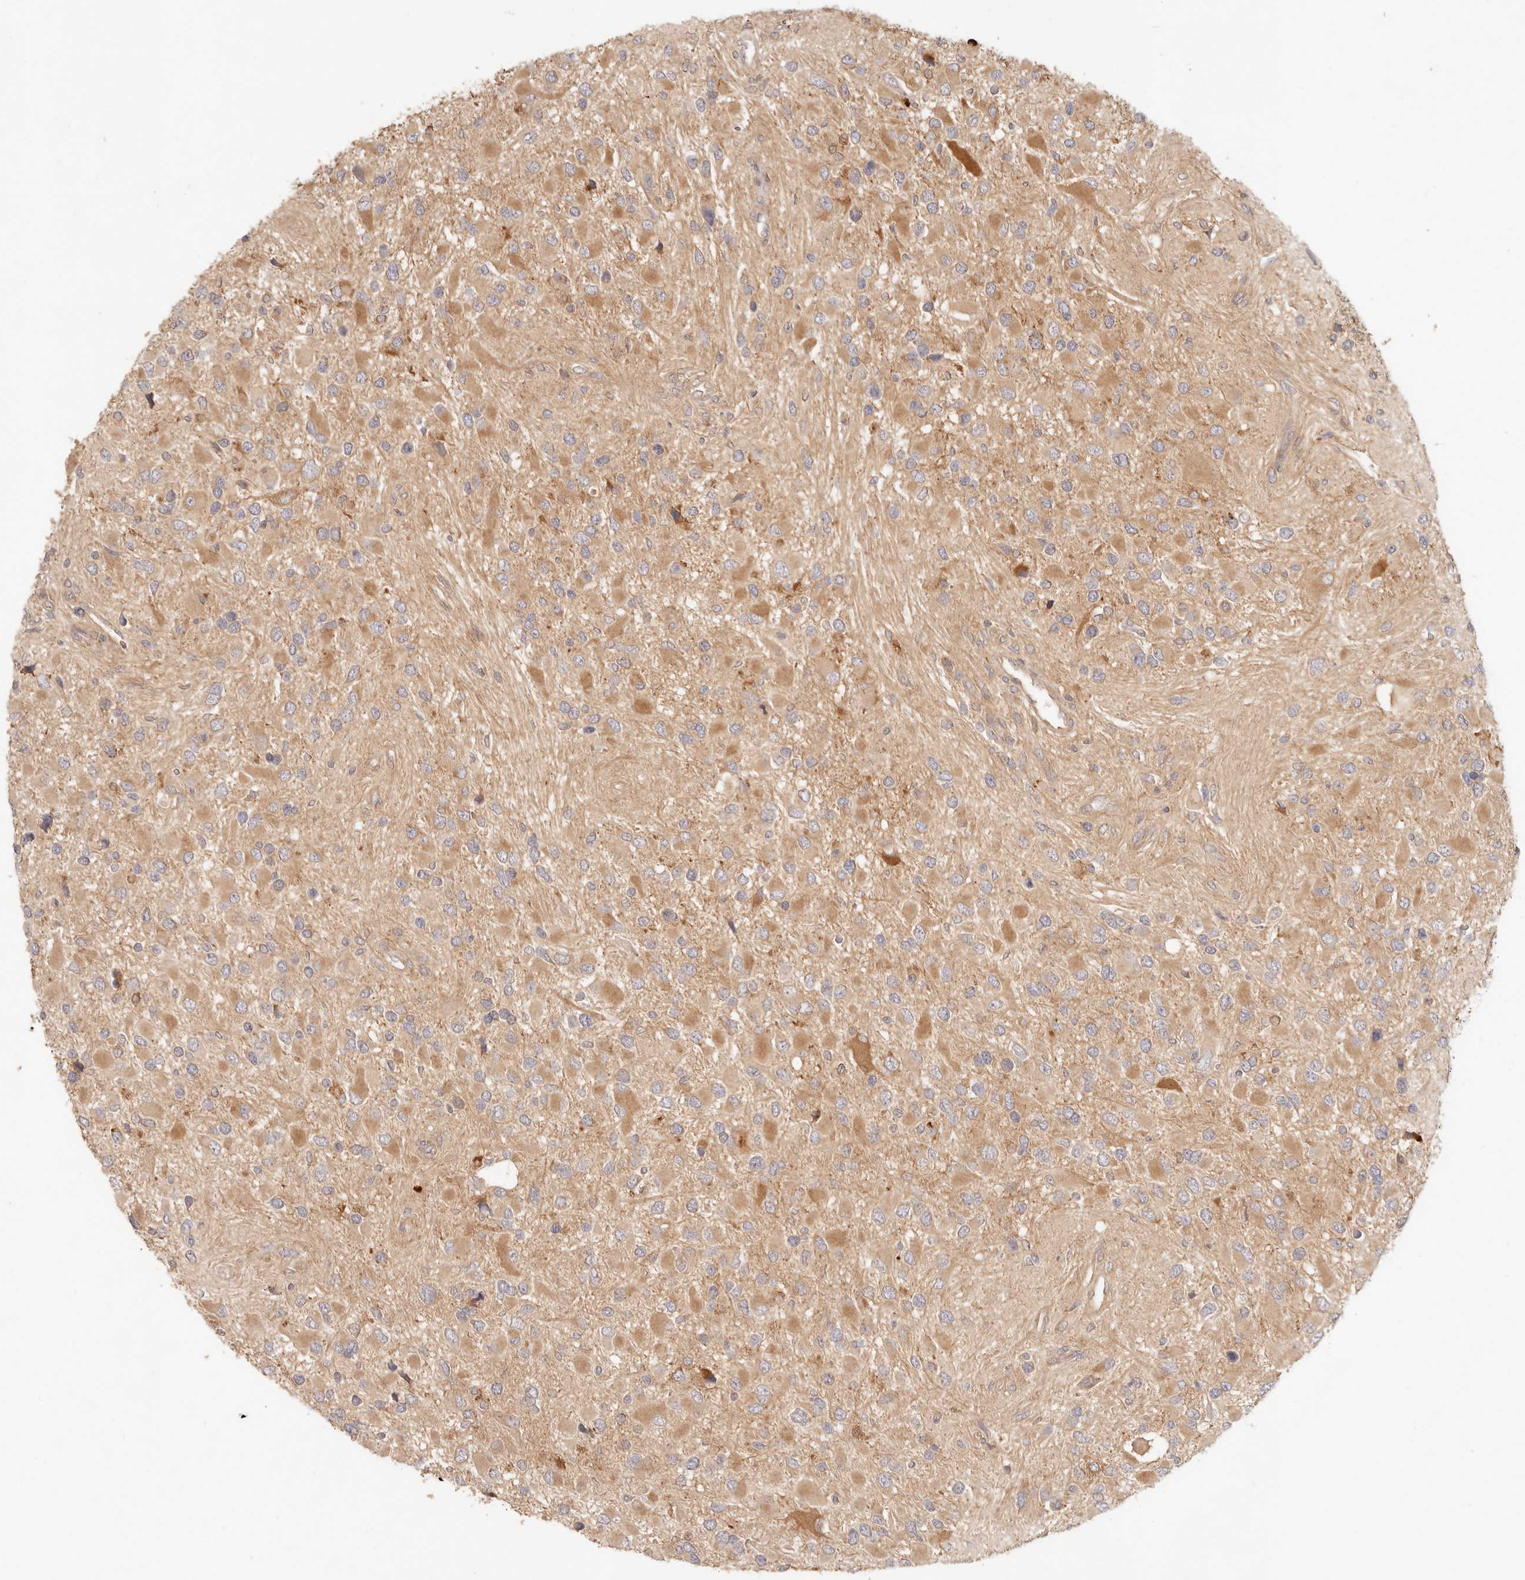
{"staining": {"intensity": "weak", "quantity": ">75%", "location": "cytoplasmic/membranous"}, "tissue": "glioma", "cell_type": "Tumor cells", "image_type": "cancer", "snomed": [{"axis": "morphology", "description": "Glioma, malignant, High grade"}, {"axis": "topography", "description": "Brain"}], "caption": "Malignant glioma (high-grade) was stained to show a protein in brown. There is low levels of weak cytoplasmic/membranous positivity in approximately >75% of tumor cells.", "gene": "PPP1R3B", "patient": {"sex": "male", "age": 53}}